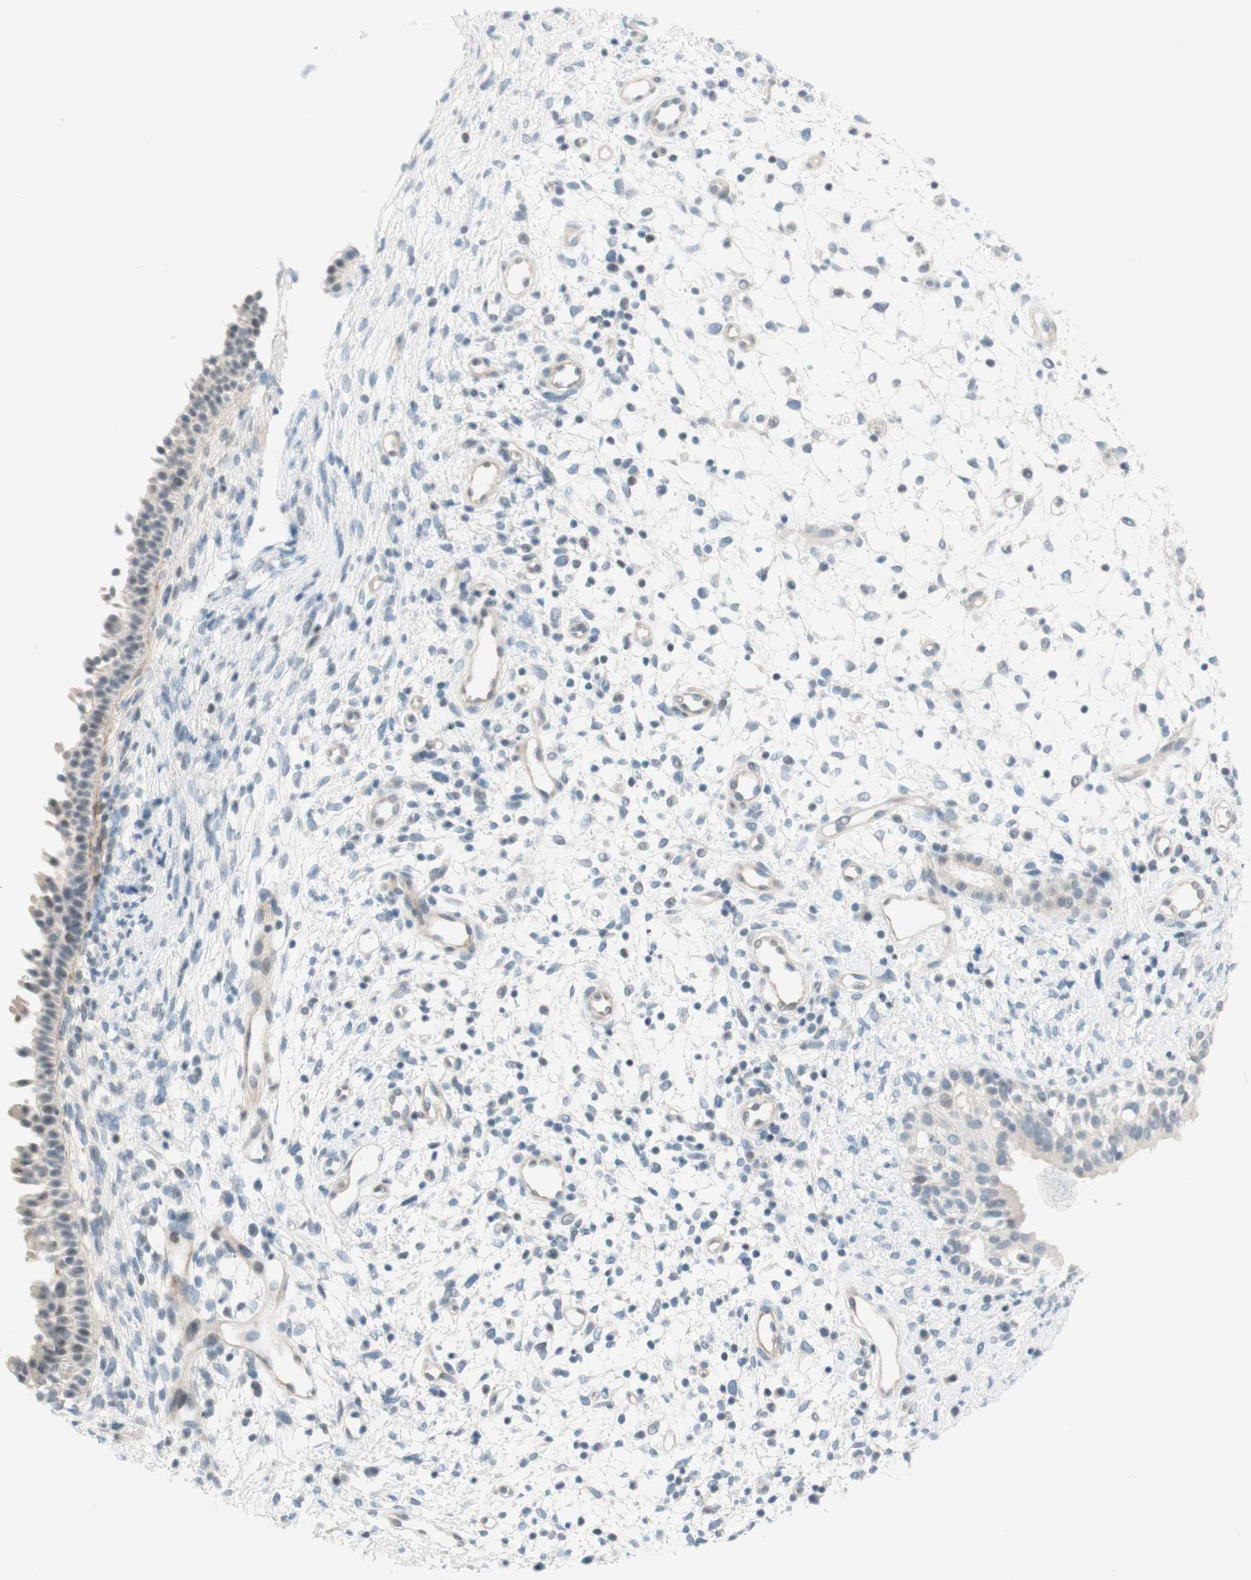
{"staining": {"intensity": "weak", "quantity": "<25%", "location": "cytoplasmic/membranous,nuclear"}, "tissue": "nasopharynx", "cell_type": "Respiratory epithelial cells", "image_type": "normal", "snomed": [{"axis": "morphology", "description": "Normal tissue, NOS"}, {"axis": "topography", "description": "Nasopharynx"}], "caption": "Image shows no protein staining in respiratory epithelial cells of normal nasopharynx. Brightfield microscopy of immunohistochemistry stained with DAB (3,3'-diaminobenzidine) (brown) and hematoxylin (blue), captured at high magnification.", "gene": "JPH1", "patient": {"sex": "male", "age": 22}}